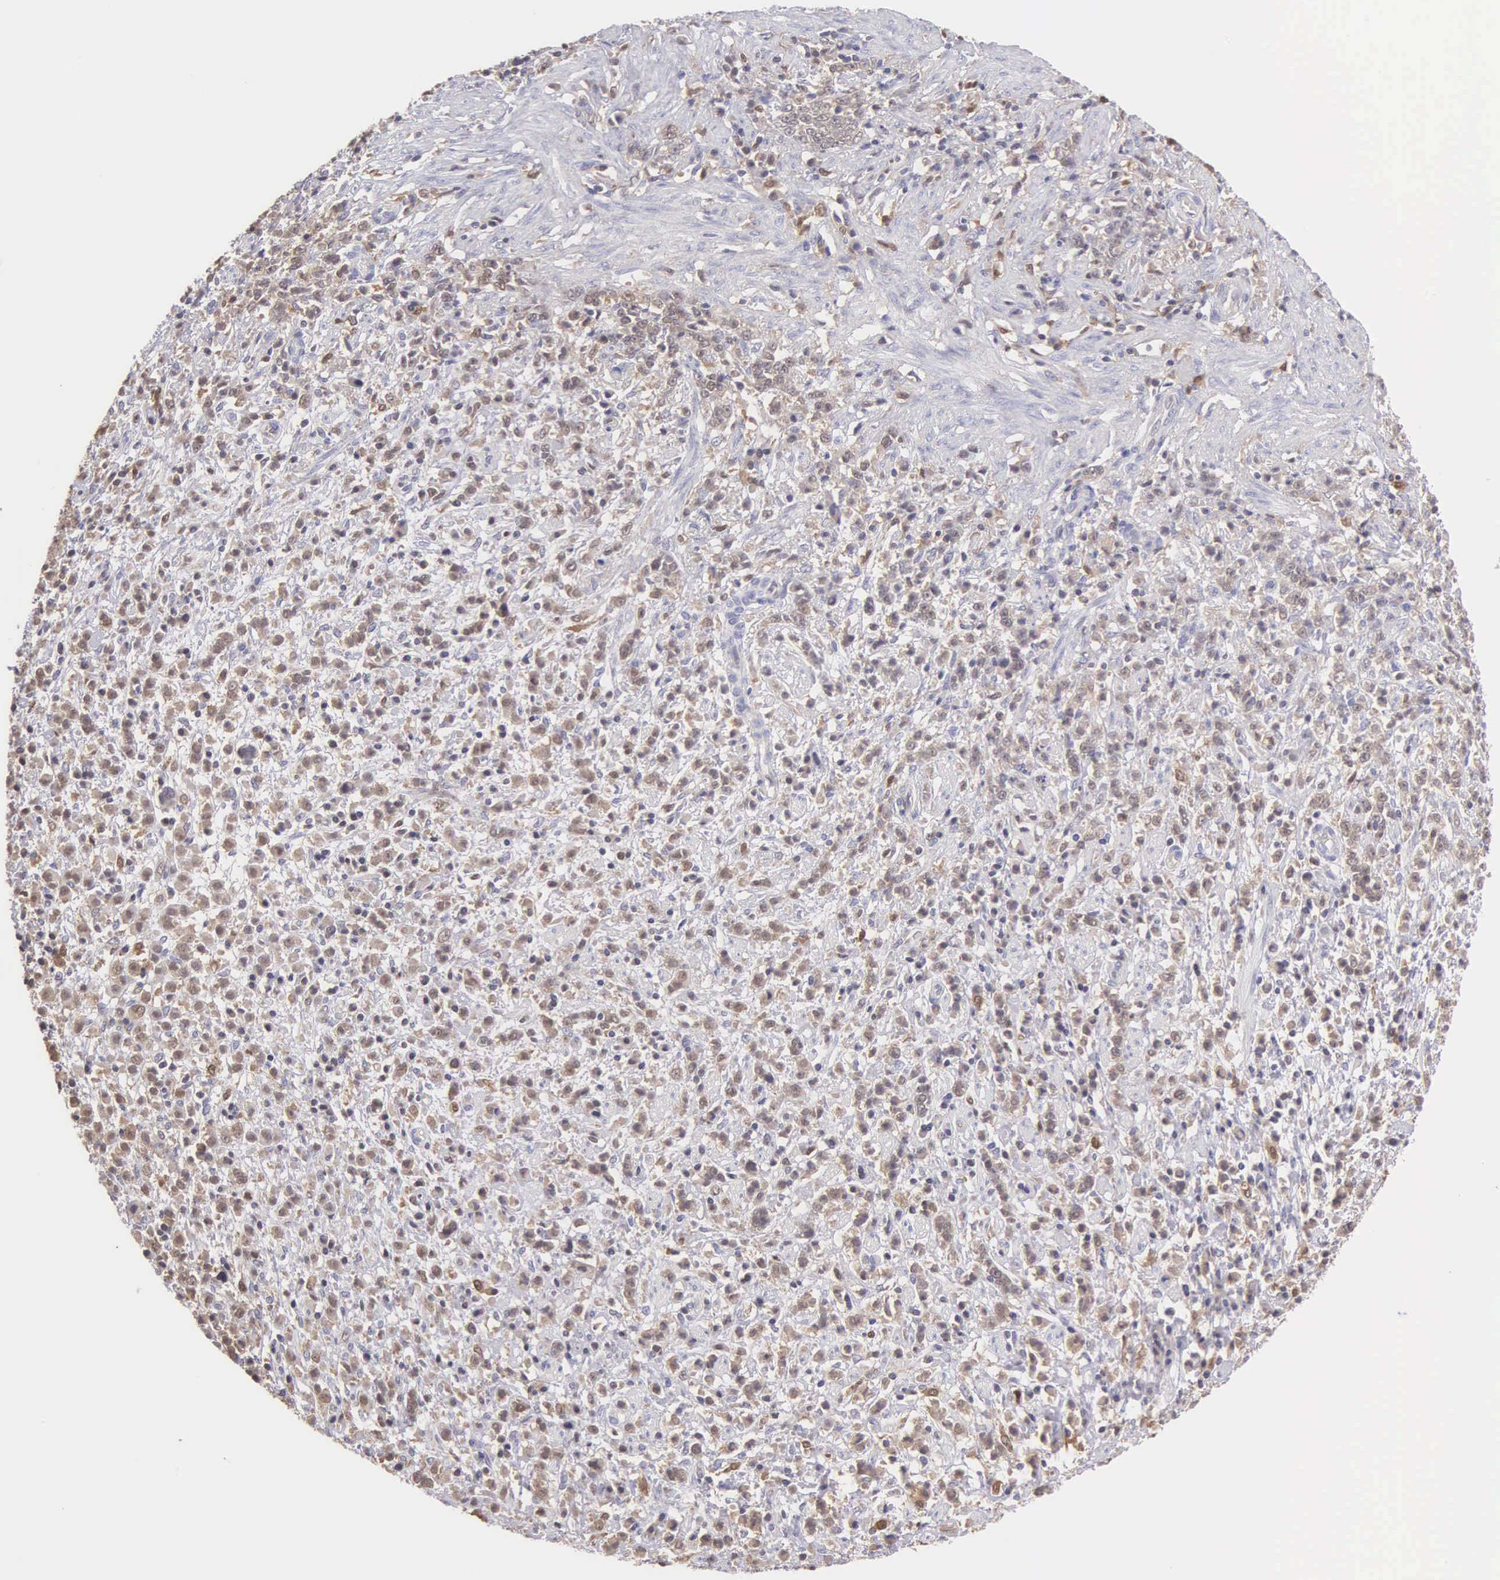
{"staining": {"intensity": "weak", "quantity": "25%-75%", "location": "cytoplasmic/membranous"}, "tissue": "stomach cancer", "cell_type": "Tumor cells", "image_type": "cancer", "snomed": [{"axis": "morphology", "description": "Adenocarcinoma, NOS"}, {"axis": "topography", "description": "Stomach, lower"}], "caption": "There is low levels of weak cytoplasmic/membranous expression in tumor cells of stomach cancer (adenocarcinoma), as demonstrated by immunohistochemical staining (brown color).", "gene": "BID", "patient": {"sex": "male", "age": 88}}